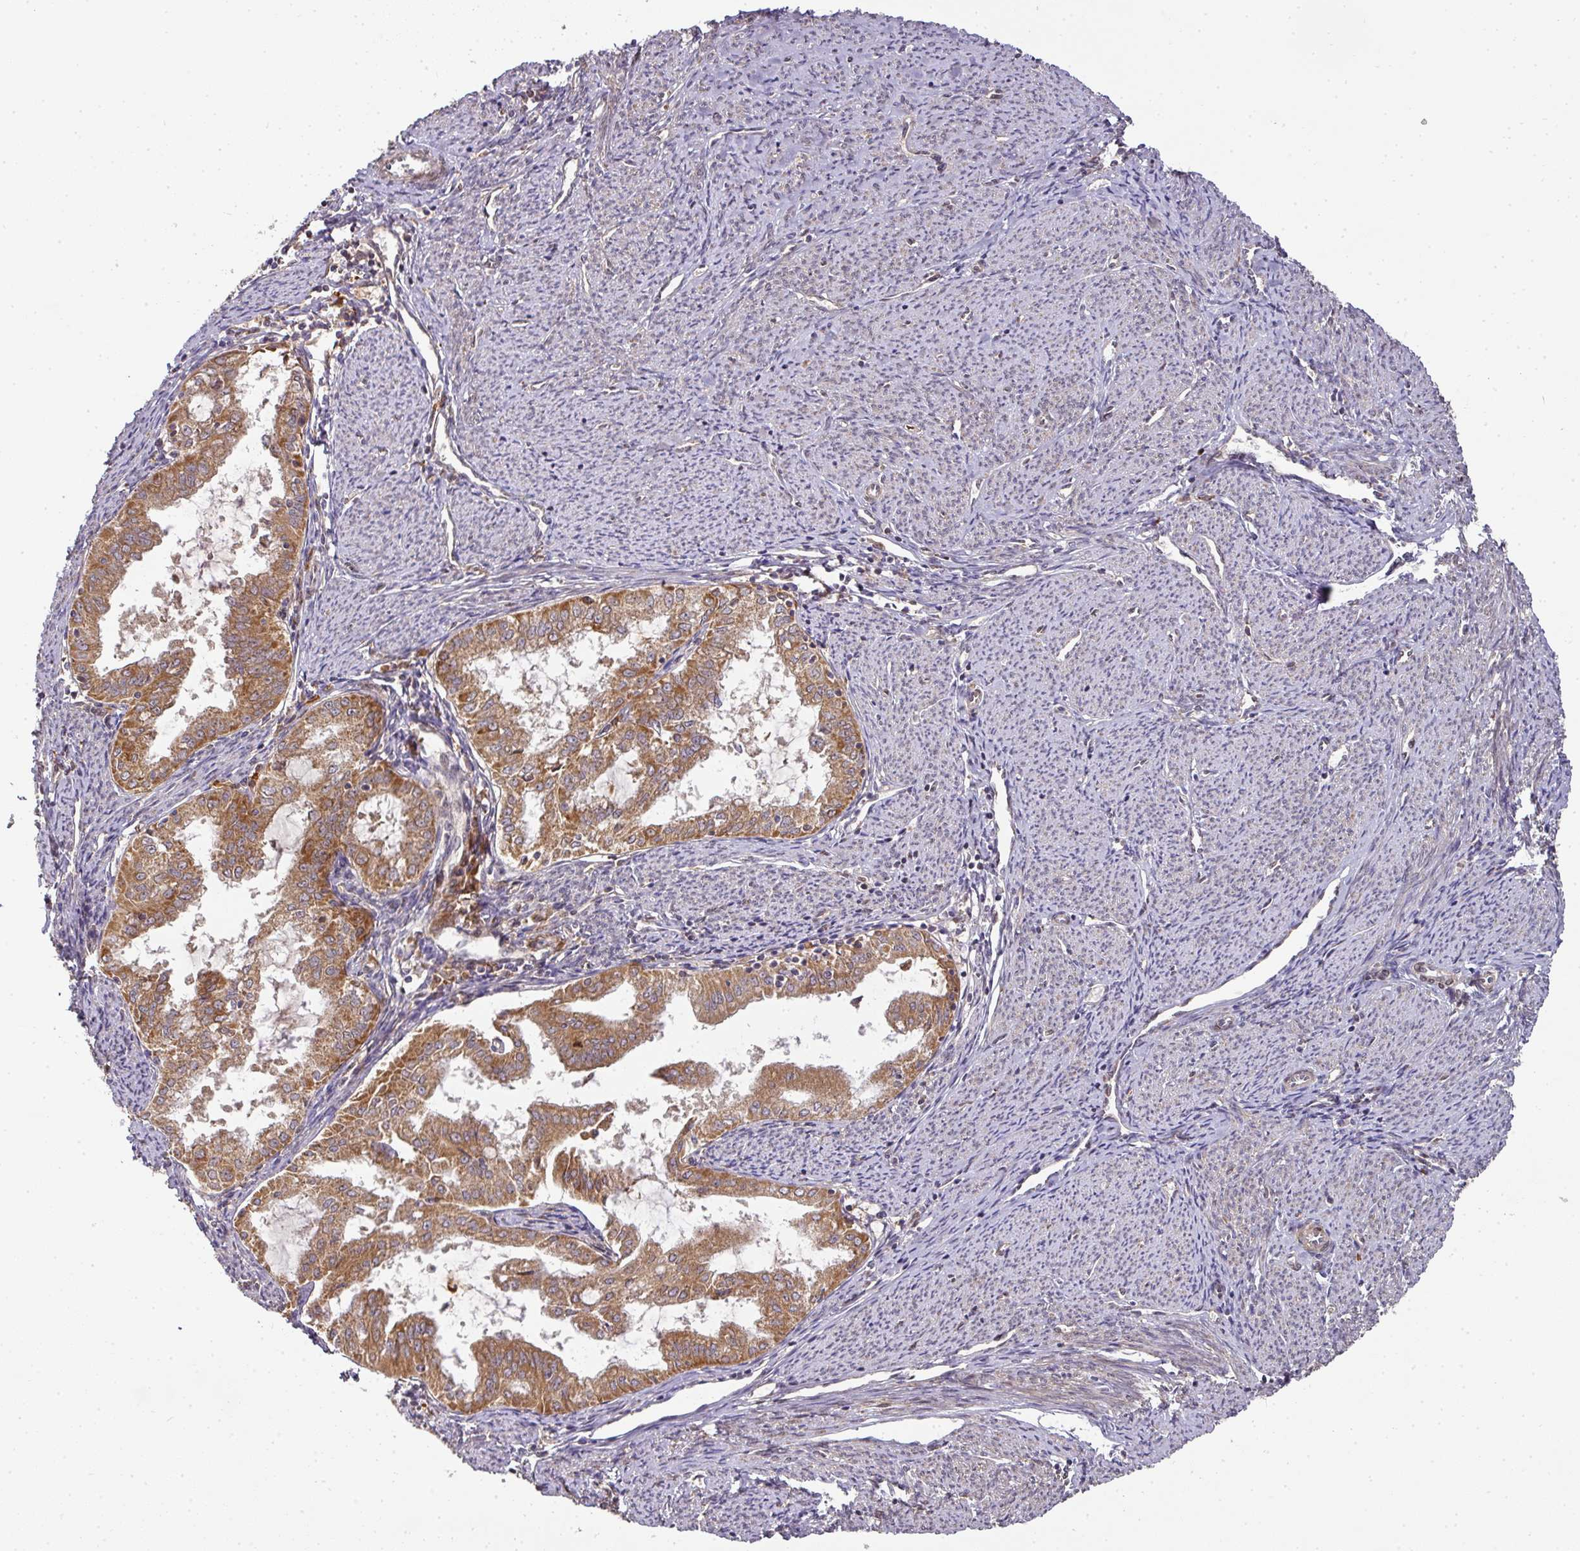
{"staining": {"intensity": "strong", "quantity": ">75%", "location": "cytoplasmic/membranous"}, "tissue": "endometrial cancer", "cell_type": "Tumor cells", "image_type": "cancer", "snomed": [{"axis": "morphology", "description": "Adenocarcinoma, NOS"}, {"axis": "topography", "description": "Endometrium"}], "caption": "Adenocarcinoma (endometrial) stained for a protein (brown) demonstrates strong cytoplasmic/membranous positive positivity in about >75% of tumor cells.", "gene": "MALSU1", "patient": {"sex": "female", "age": 70}}